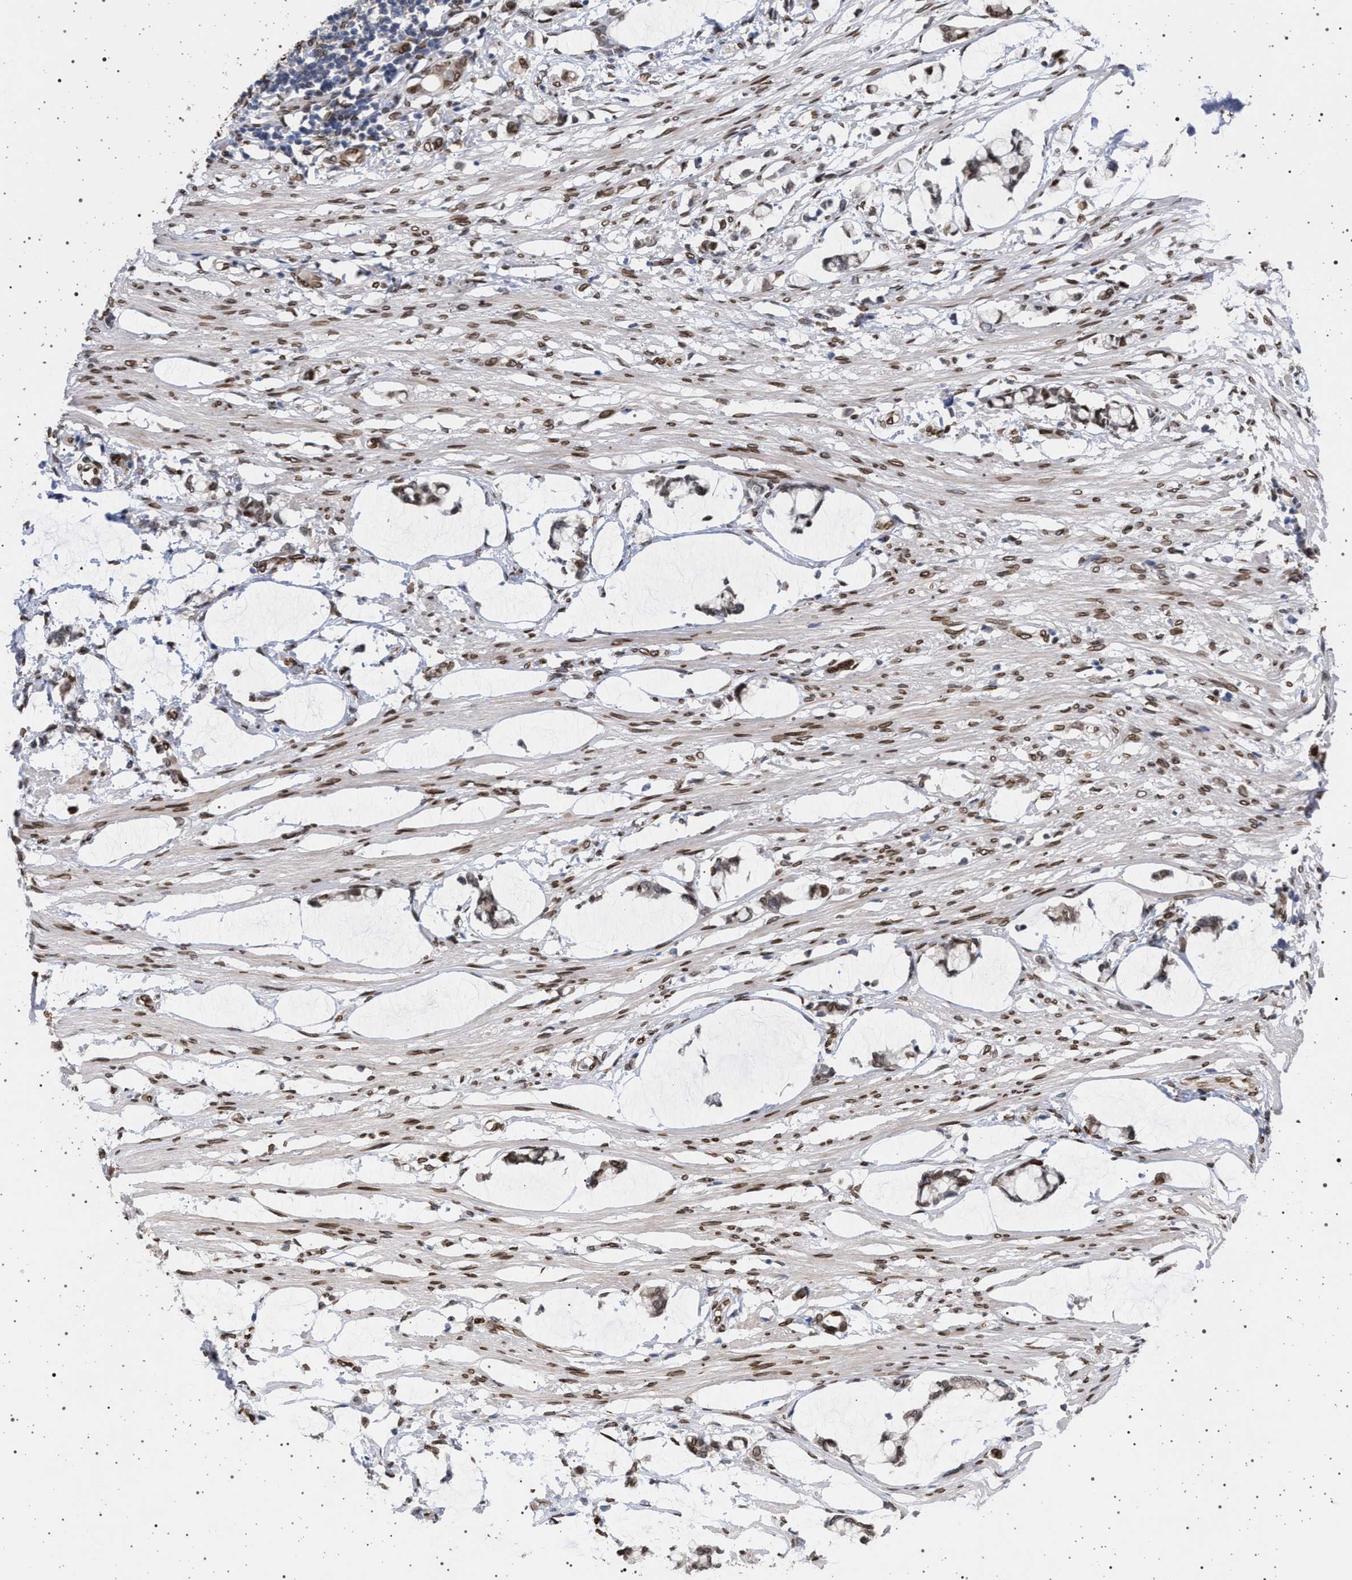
{"staining": {"intensity": "moderate", "quantity": ">75%", "location": "cytoplasmic/membranous,nuclear"}, "tissue": "smooth muscle", "cell_type": "Smooth muscle cells", "image_type": "normal", "snomed": [{"axis": "morphology", "description": "Normal tissue, NOS"}, {"axis": "morphology", "description": "Adenocarcinoma, NOS"}, {"axis": "topography", "description": "Smooth muscle"}, {"axis": "topography", "description": "Colon"}], "caption": "Human smooth muscle stained for a protein (brown) reveals moderate cytoplasmic/membranous,nuclear positive positivity in about >75% of smooth muscle cells.", "gene": "ING2", "patient": {"sex": "male", "age": 14}}